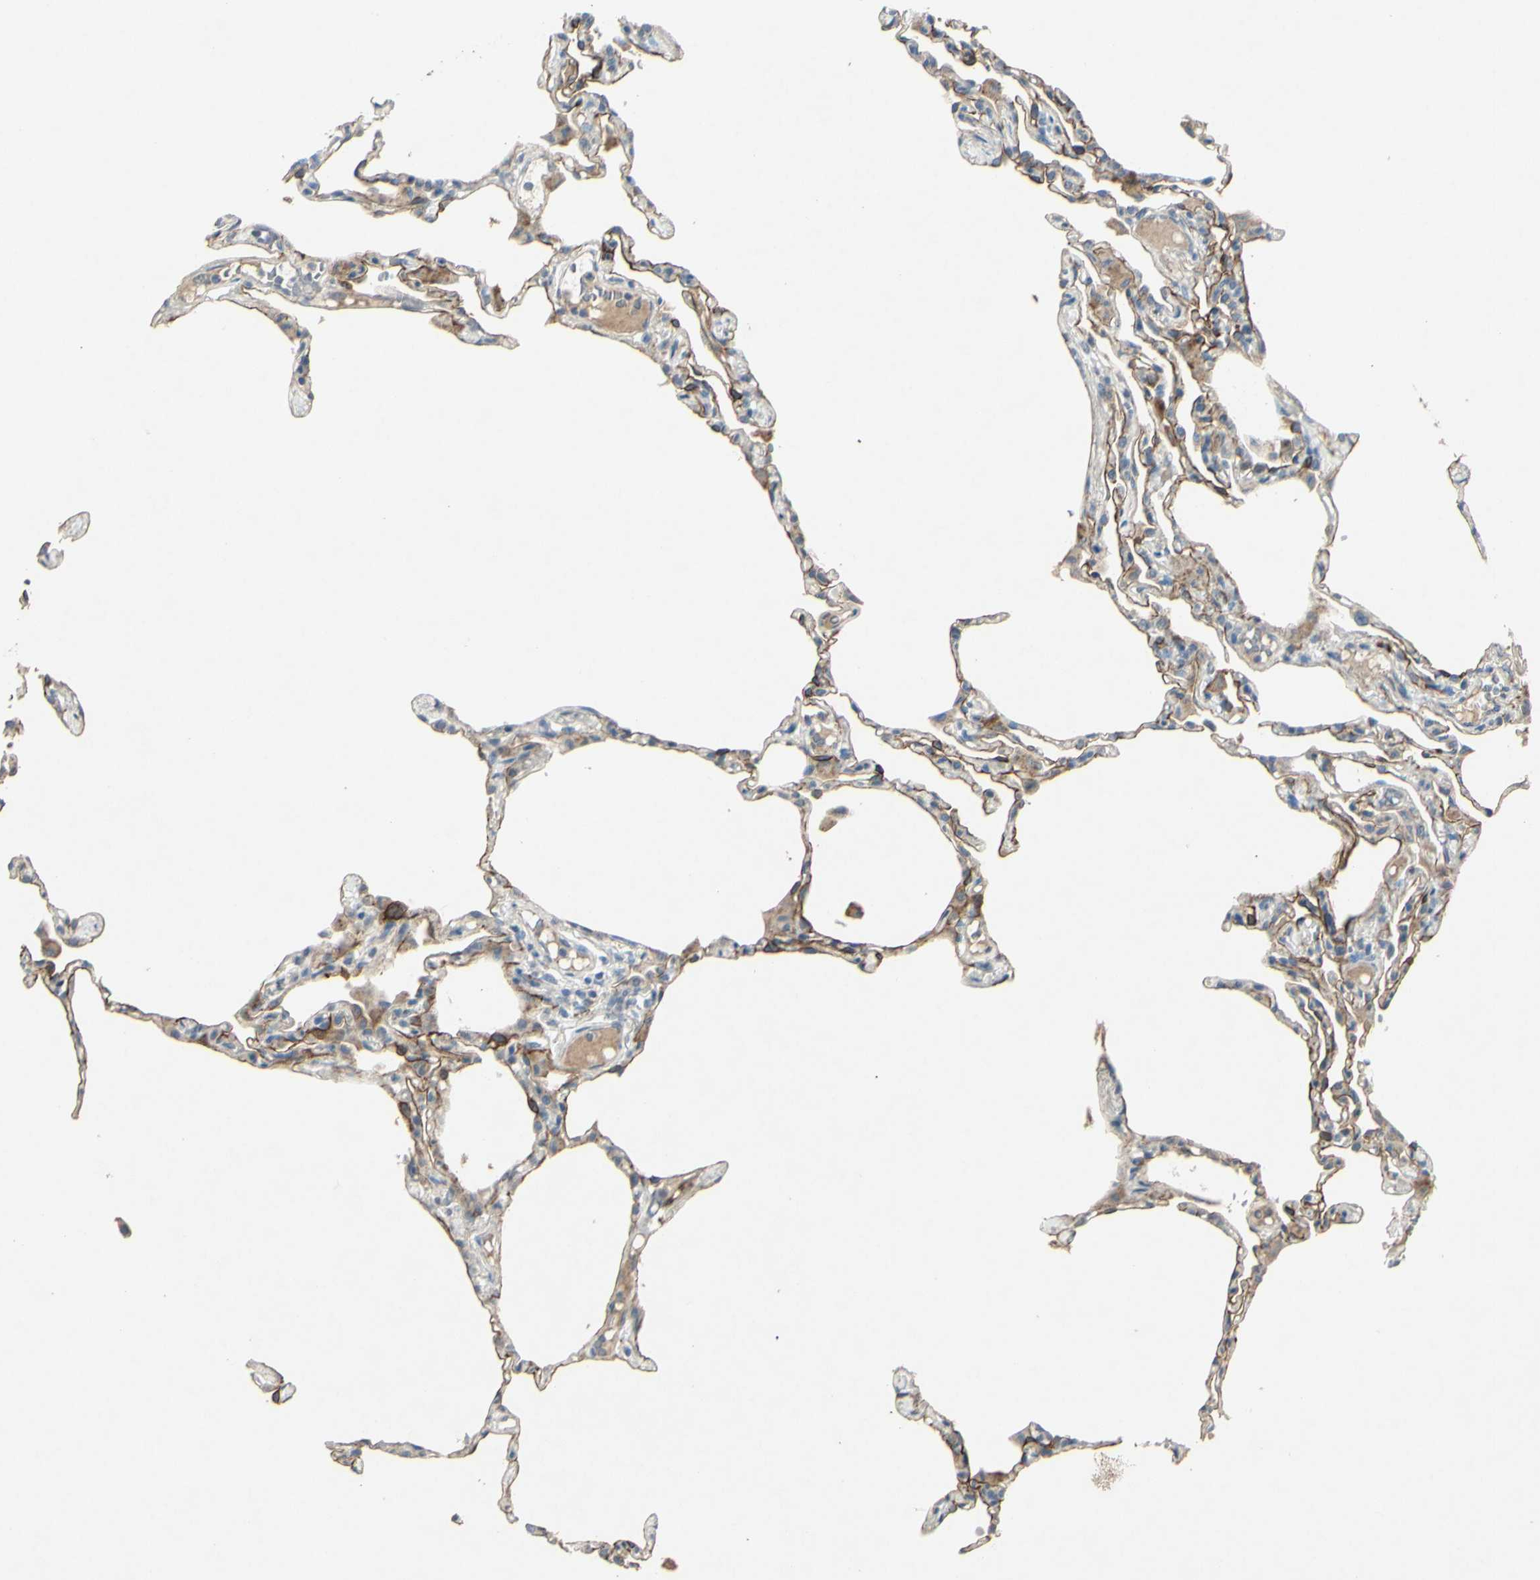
{"staining": {"intensity": "weak", "quantity": "<25%", "location": "cytoplasmic/membranous"}, "tissue": "lung", "cell_type": "Alveolar cells", "image_type": "normal", "snomed": [{"axis": "morphology", "description": "Normal tissue, NOS"}, {"axis": "topography", "description": "Lung"}], "caption": "The photomicrograph shows no significant positivity in alveolar cells of lung.", "gene": "TIMM21", "patient": {"sex": "female", "age": 49}}